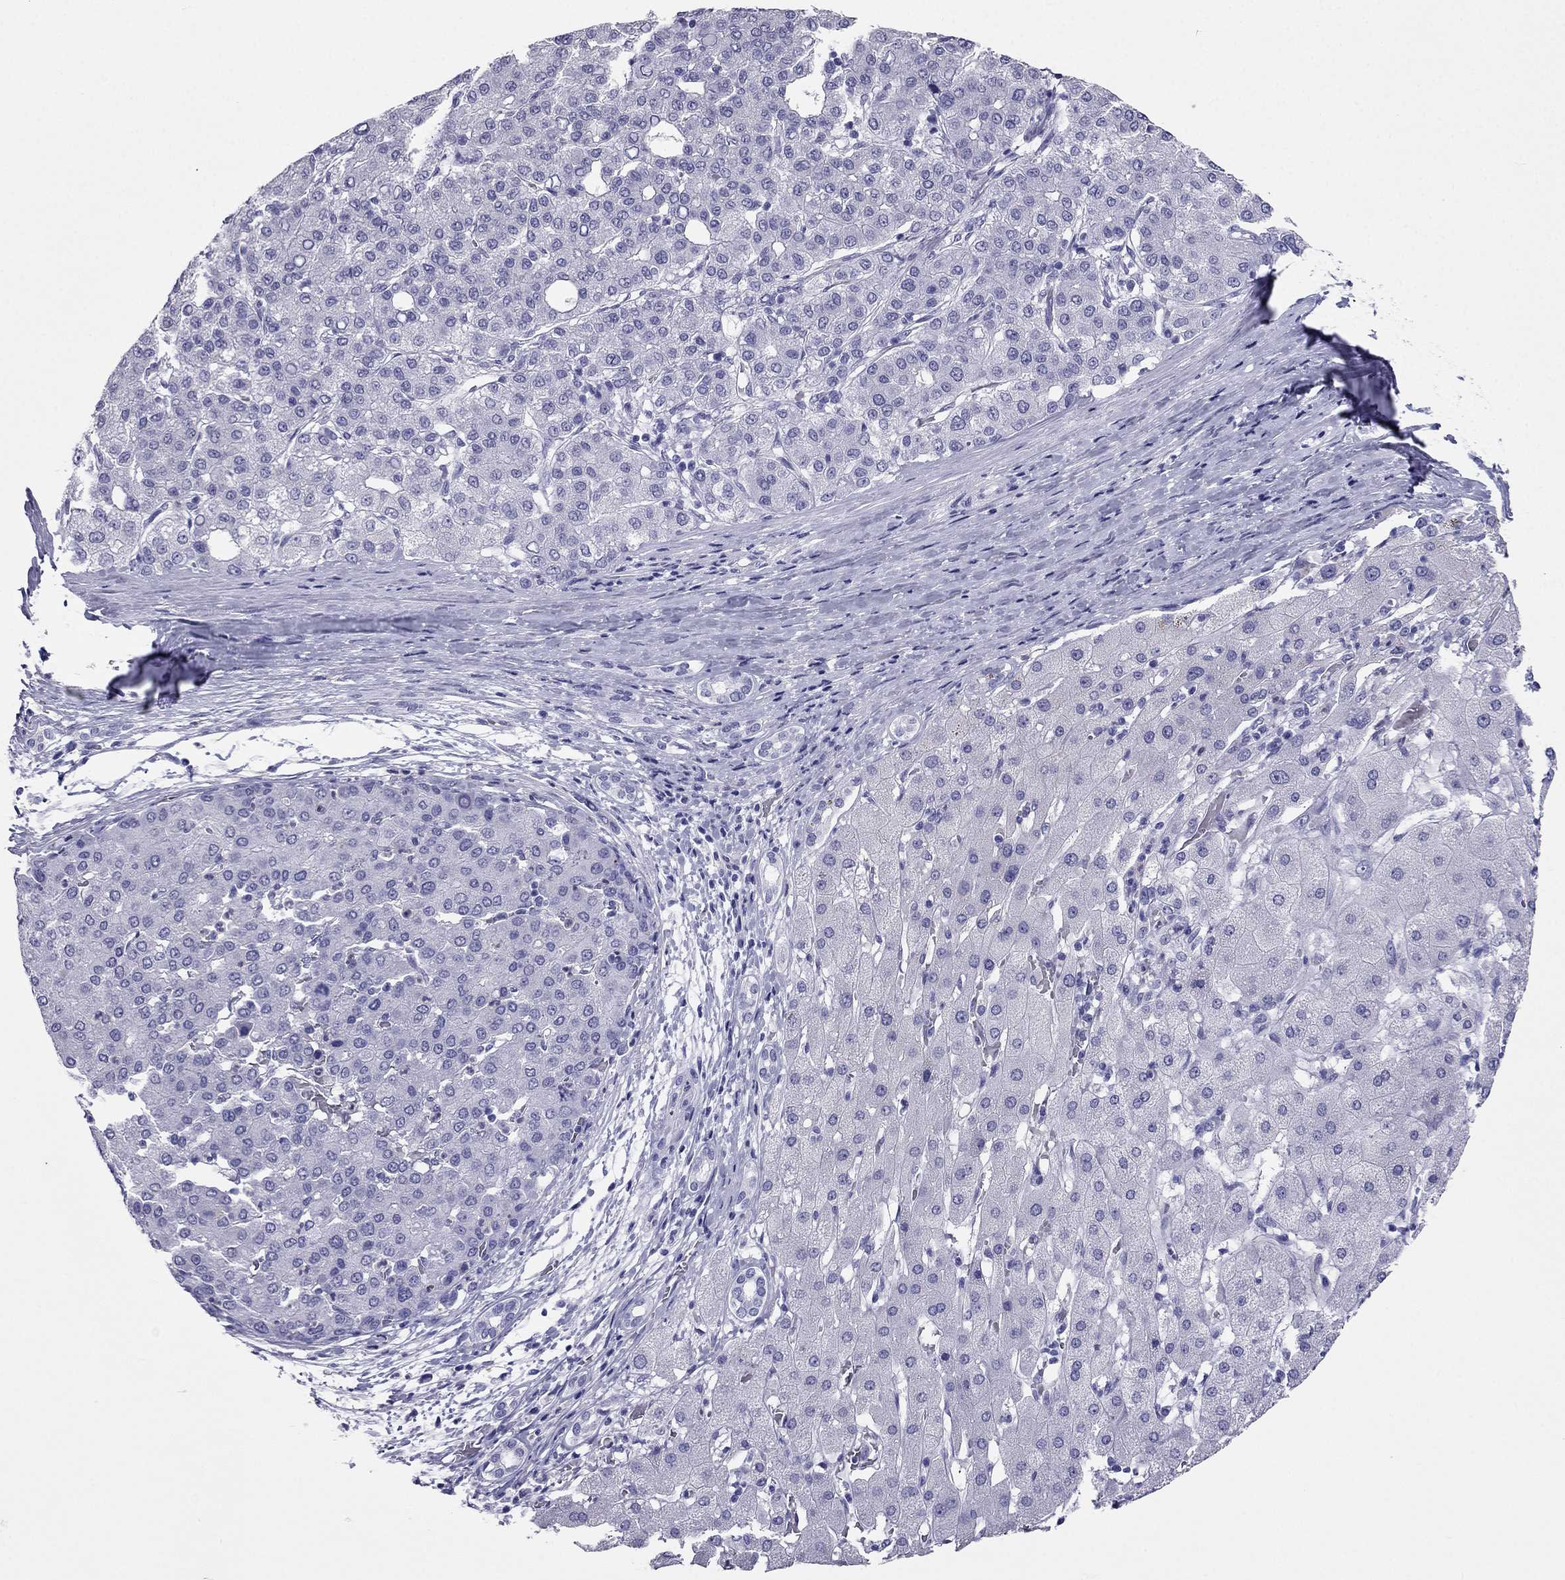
{"staining": {"intensity": "negative", "quantity": "none", "location": "none"}, "tissue": "liver cancer", "cell_type": "Tumor cells", "image_type": "cancer", "snomed": [{"axis": "morphology", "description": "Carcinoma, Hepatocellular, NOS"}, {"axis": "topography", "description": "Liver"}], "caption": "Liver cancer stained for a protein using IHC shows no expression tumor cells.", "gene": "CROCC2", "patient": {"sex": "male", "age": 65}}